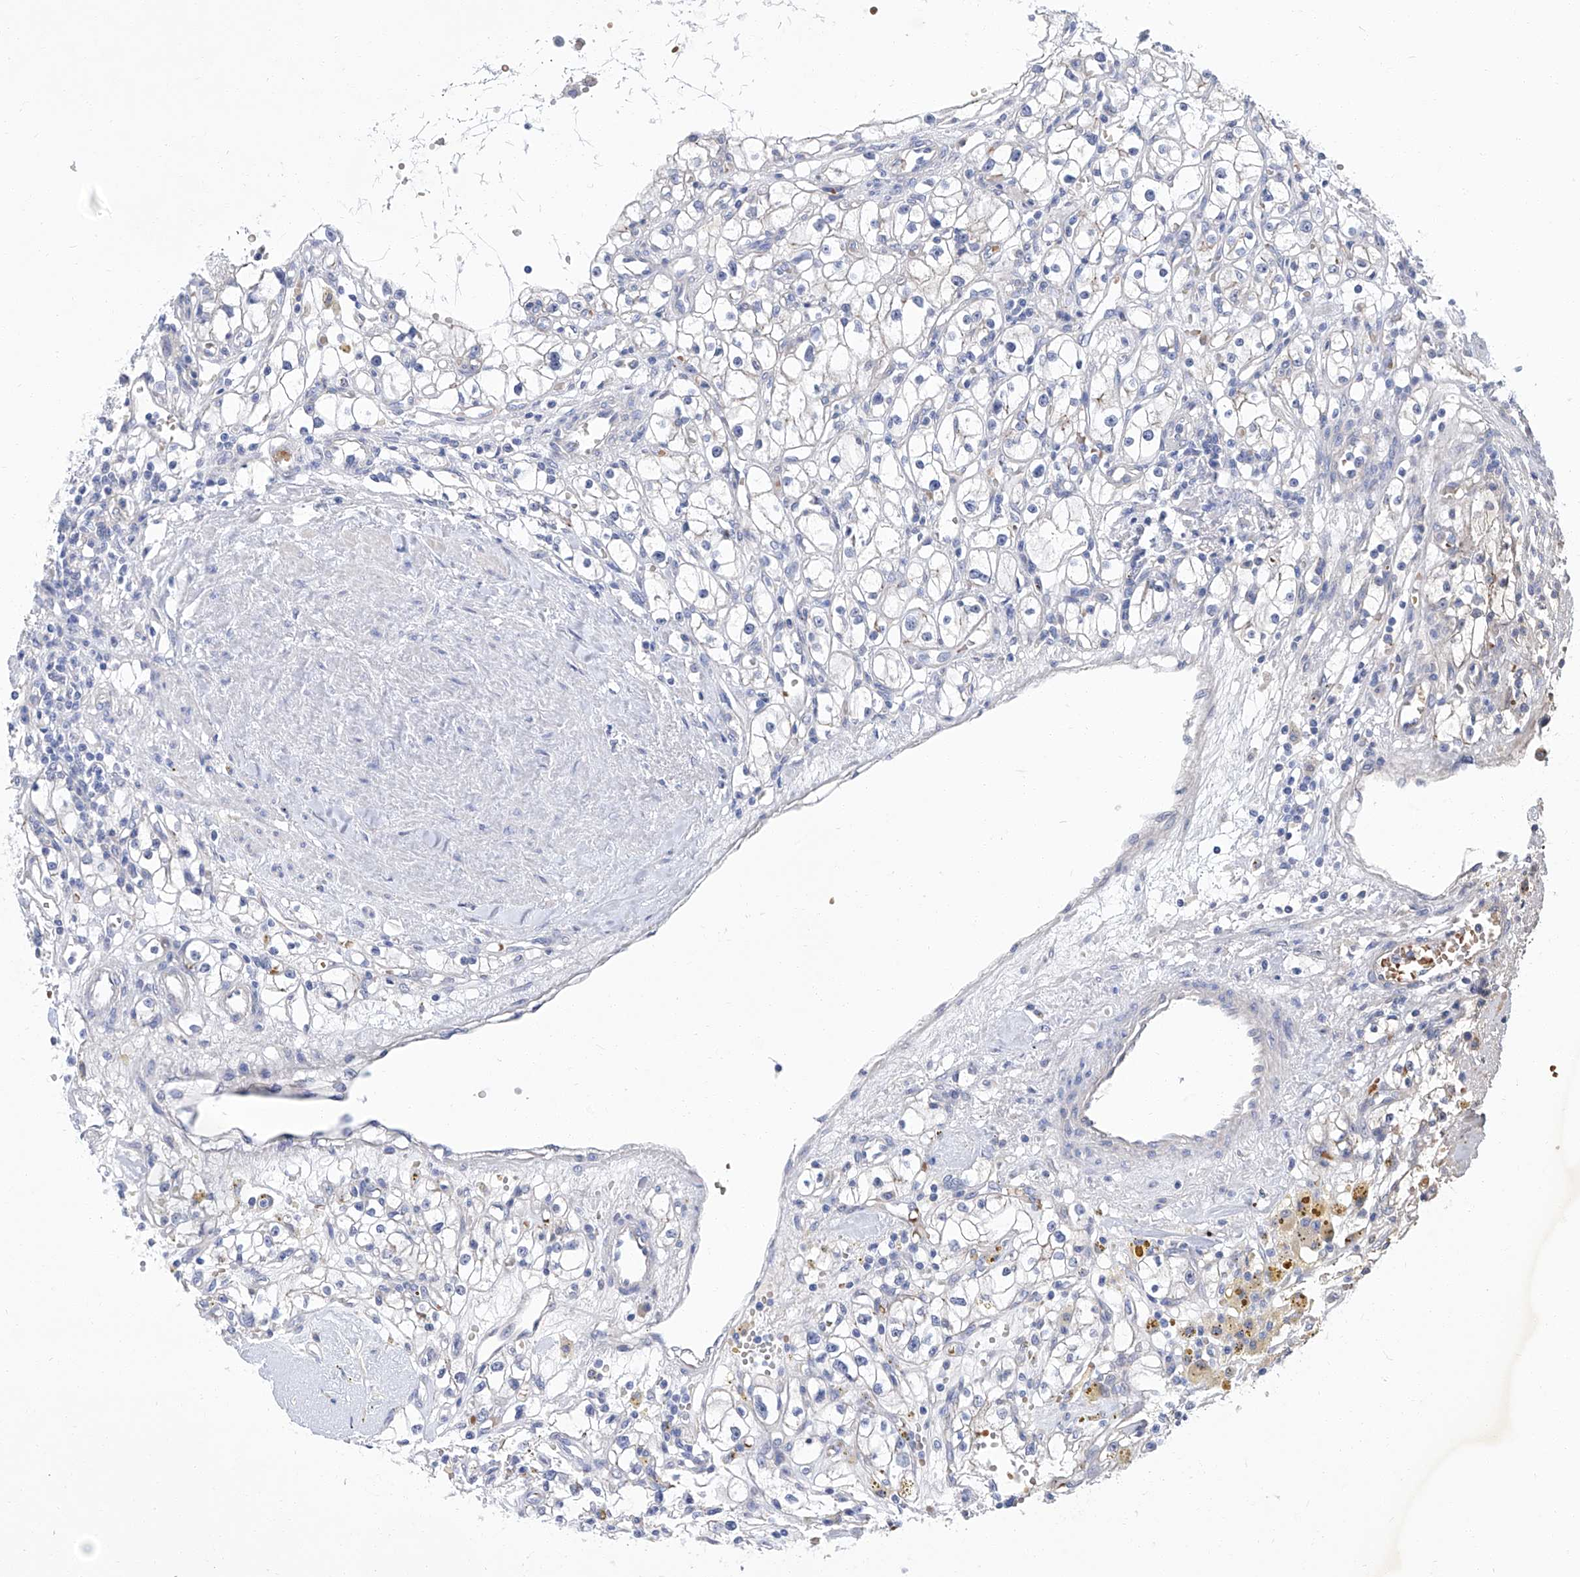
{"staining": {"intensity": "negative", "quantity": "none", "location": "none"}, "tissue": "renal cancer", "cell_type": "Tumor cells", "image_type": "cancer", "snomed": [{"axis": "morphology", "description": "Adenocarcinoma, NOS"}, {"axis": "topography", "description": "Kidney"}], "caption": "Immunohistochemistry photomicrograph of human renal adenocarcinoma stained for a protein (brown), which exhibits no positivity in tumor cells. (DAB (3,3'-diaminobenzidine) immunohistochemistry (IHC), high magnification).", "gene": "PARD3", "patient": {"sex": "male", "age": 56}}